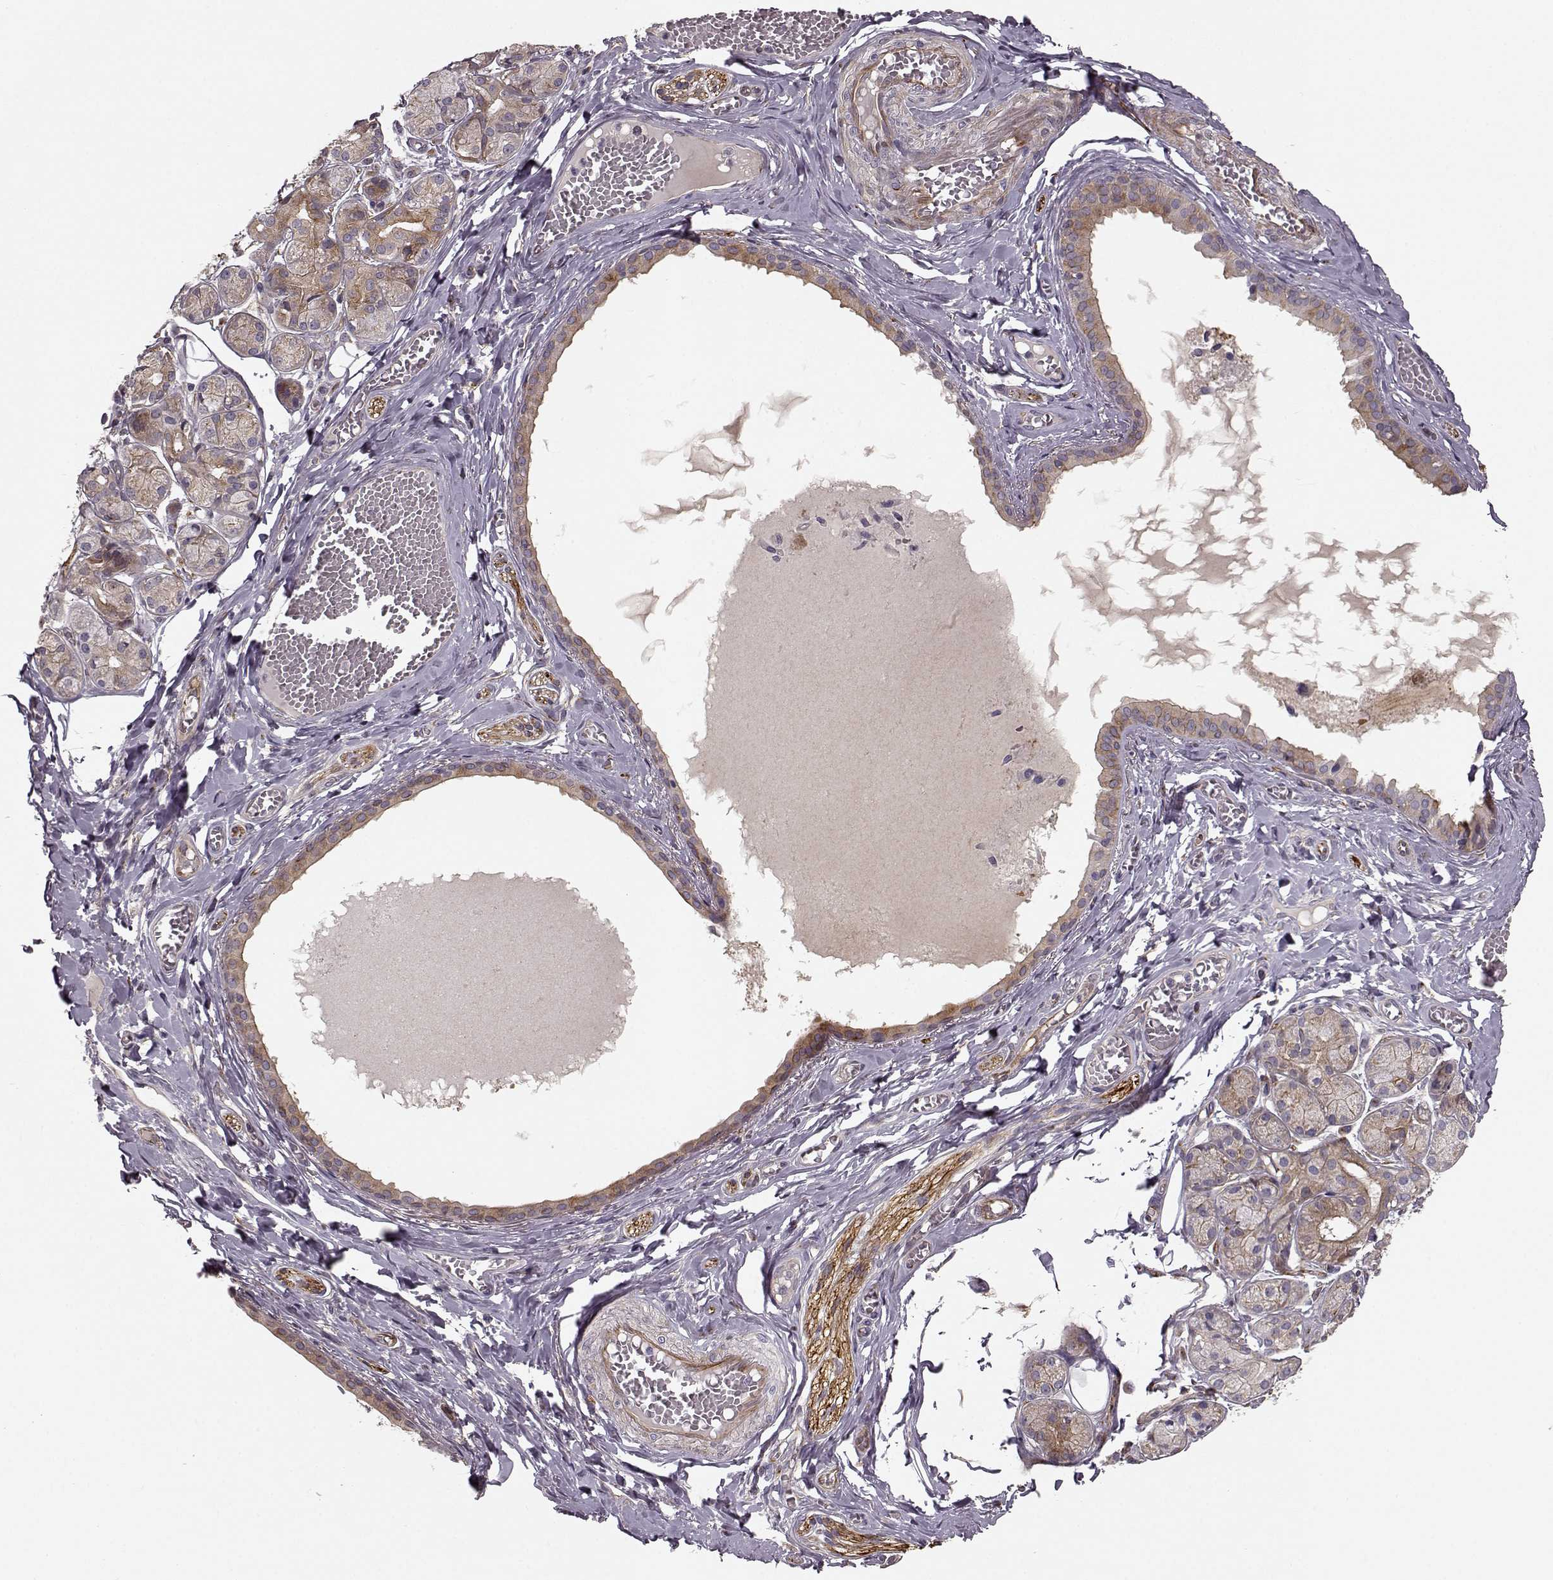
{"staining": {"intensity": "weak", "quantity": ">75%", "location": "cytoplasmic/membranous"}, "tissue": "salivary gland", "cell_type": "Glandular cells", "image_type": "normal", "snomed": [{"axis": "morphology", "description": "Normal tissue, NOS"}, {"axis": "topography", "description": "Salivary gland"}, {"axis": "topography", "description": "Peripheral nerve tissue"}], "caption": "An image of human salivary gland stained for a protein shows weak cytoplasmic/membranous brown staining in glandular cells. The protein of interest is stained brown, and the nuclei are stained in blue (DAB (3,3'-diaminobenzidine) IHC with brightfield microscopy, high magnification).", "gene": "MTR", "patient": {"sex": "male", "age": 71}}